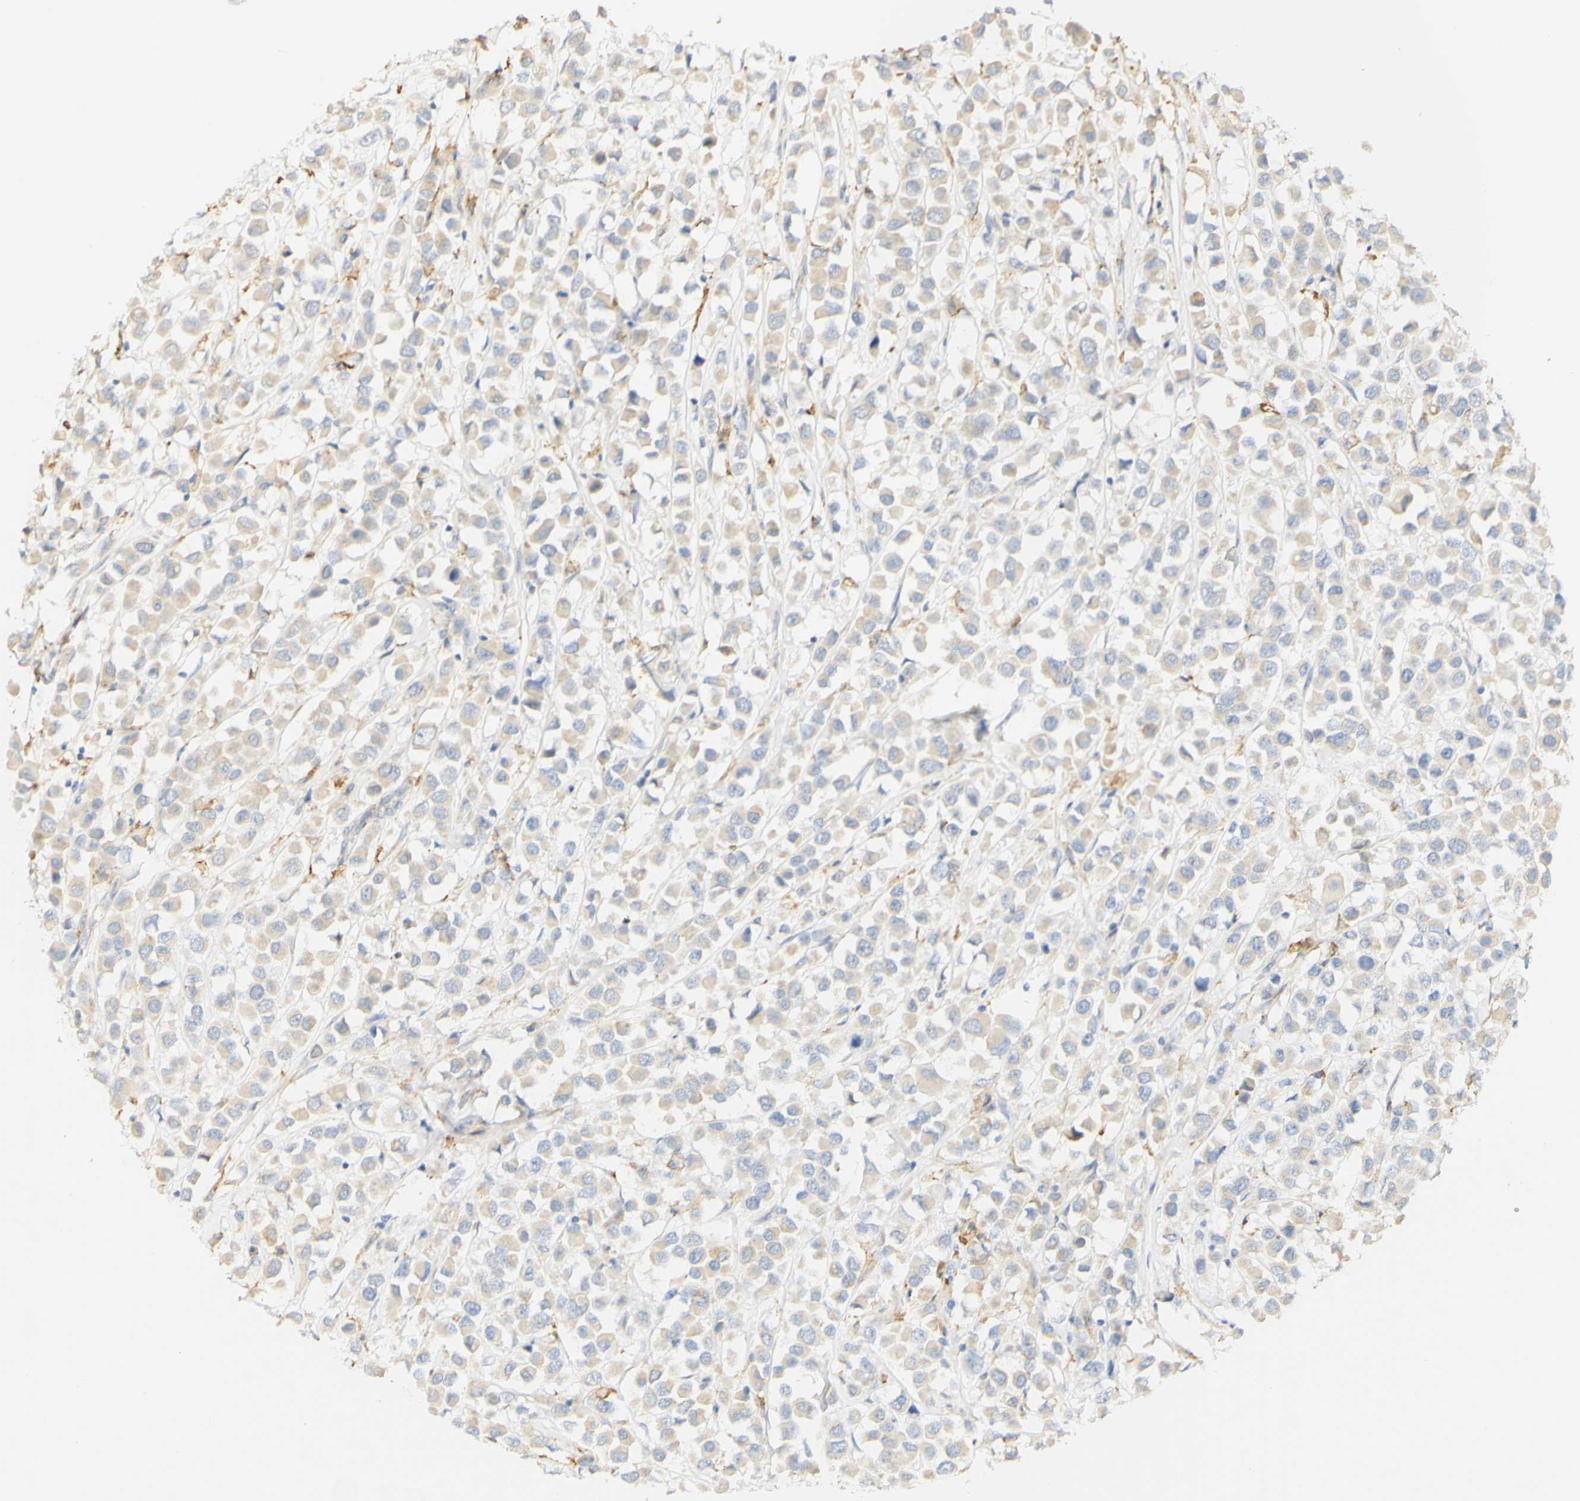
{"staining": {"intensity": "weak", "quantity": ">75%", "location": "cytoplasmic/membranous"}, "tissue": "breast cancer", "cell_type": "Tumor cells", "image_type": "cancer", "snomed": [{"axis": "morphology", "description": "Duct carcinoma"}, {"axis": "topography", "description": "Breast"}], "caption": "Weak cytoplasmic/membranous expression for a protein is seen in approximately >75% of tumor cells of breast cancer (infiltrating ductal carcinoma) using IHC.", "gene": "FCGRT", "patient": {"sex": "female", "age": 61}}